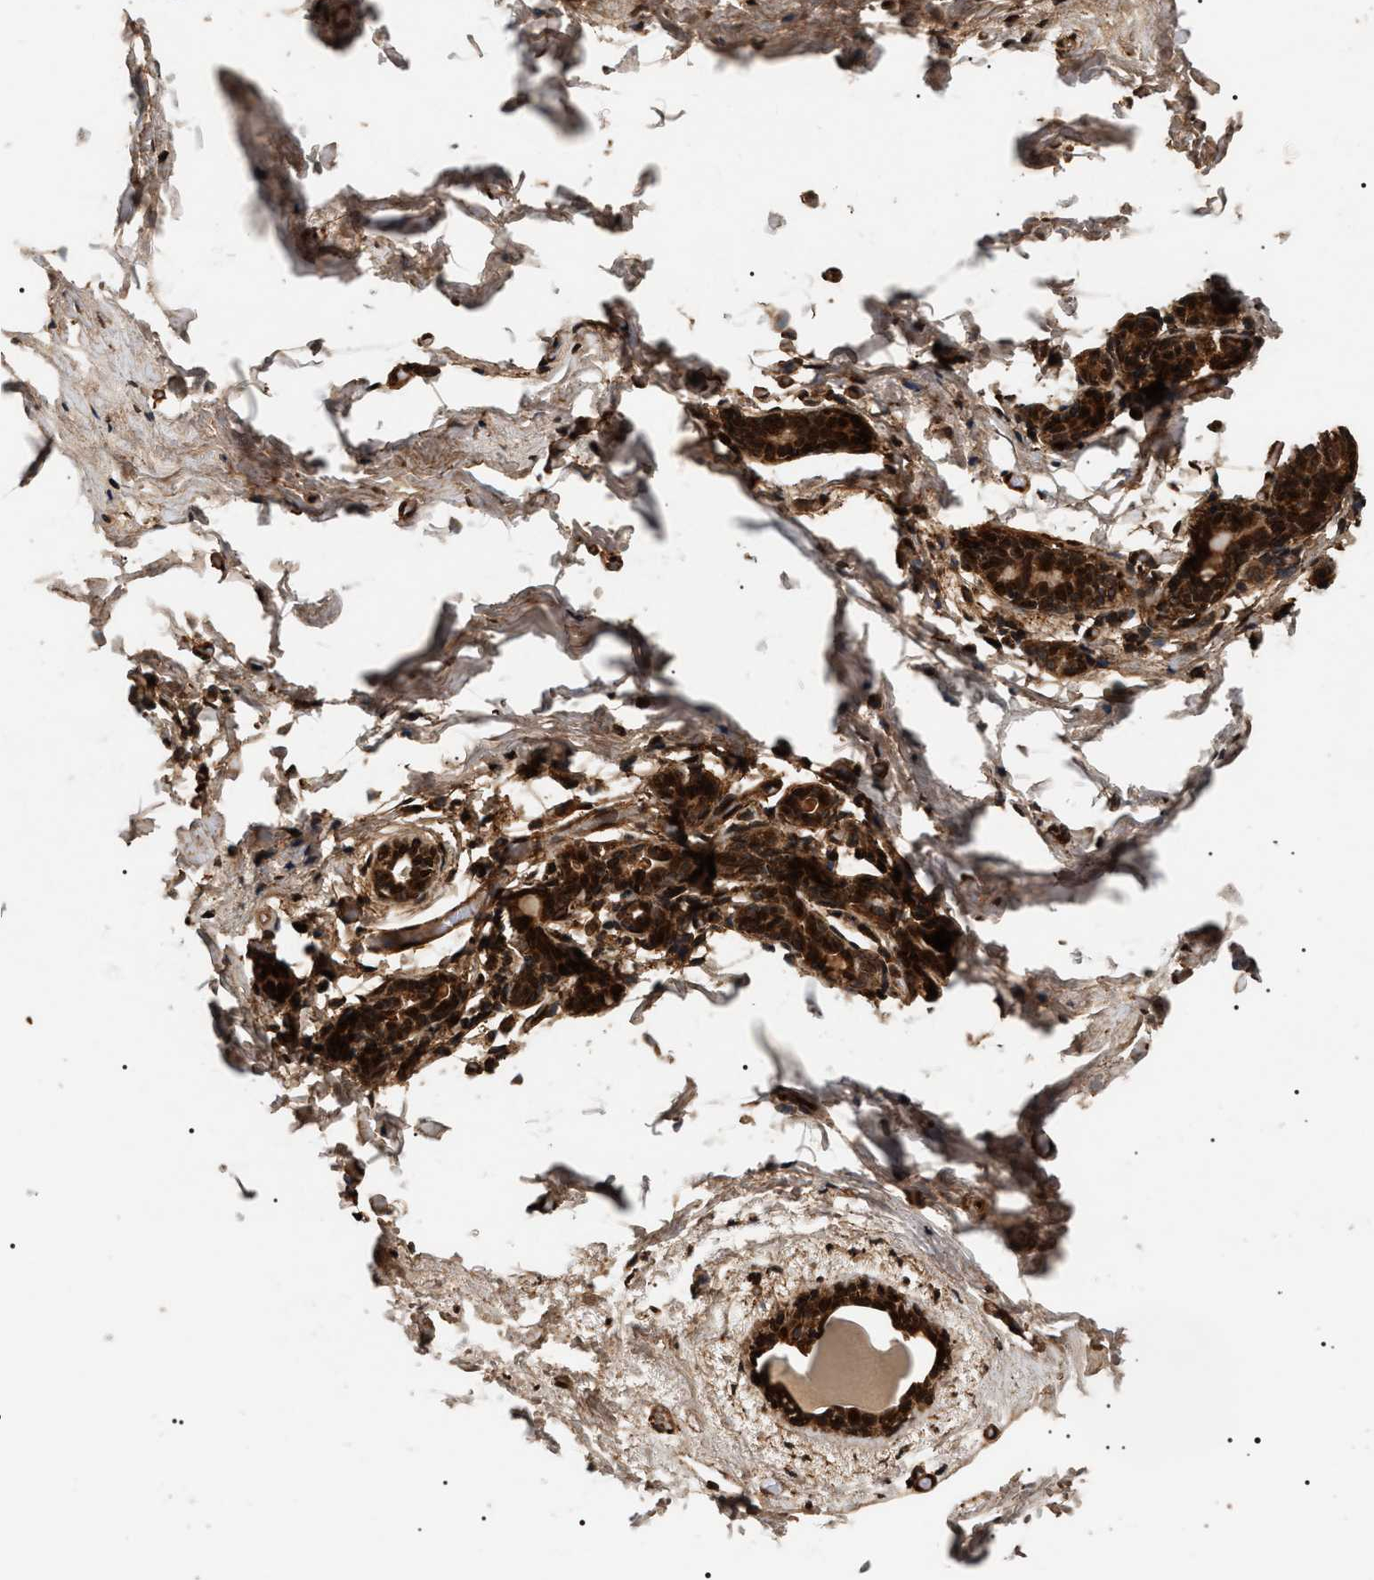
{"staining": {"intensity": "weak", "quantity": "25%-75%", "location": "cytoplasmic/membranous"}, "tissue": "breast", "cell_type": "Adipocytes", "image_type": "normal", "snomed": [{"axis": "morphology", "description": "Normal tissue, NOS"}, {"axis": "topography", "description": "Breast"}], "caption": "A high-resolution micrograph shows immunohistochemistry (IHC) staining of normal breast, which demonstrates weak cytoplasmic/membranous staining in about 25%-75% of adipocytes. (IHC, brightfield microscopy, high magnification).", "gene": "ZBTB26", "patient": {"sex": "female", "age": 62}}